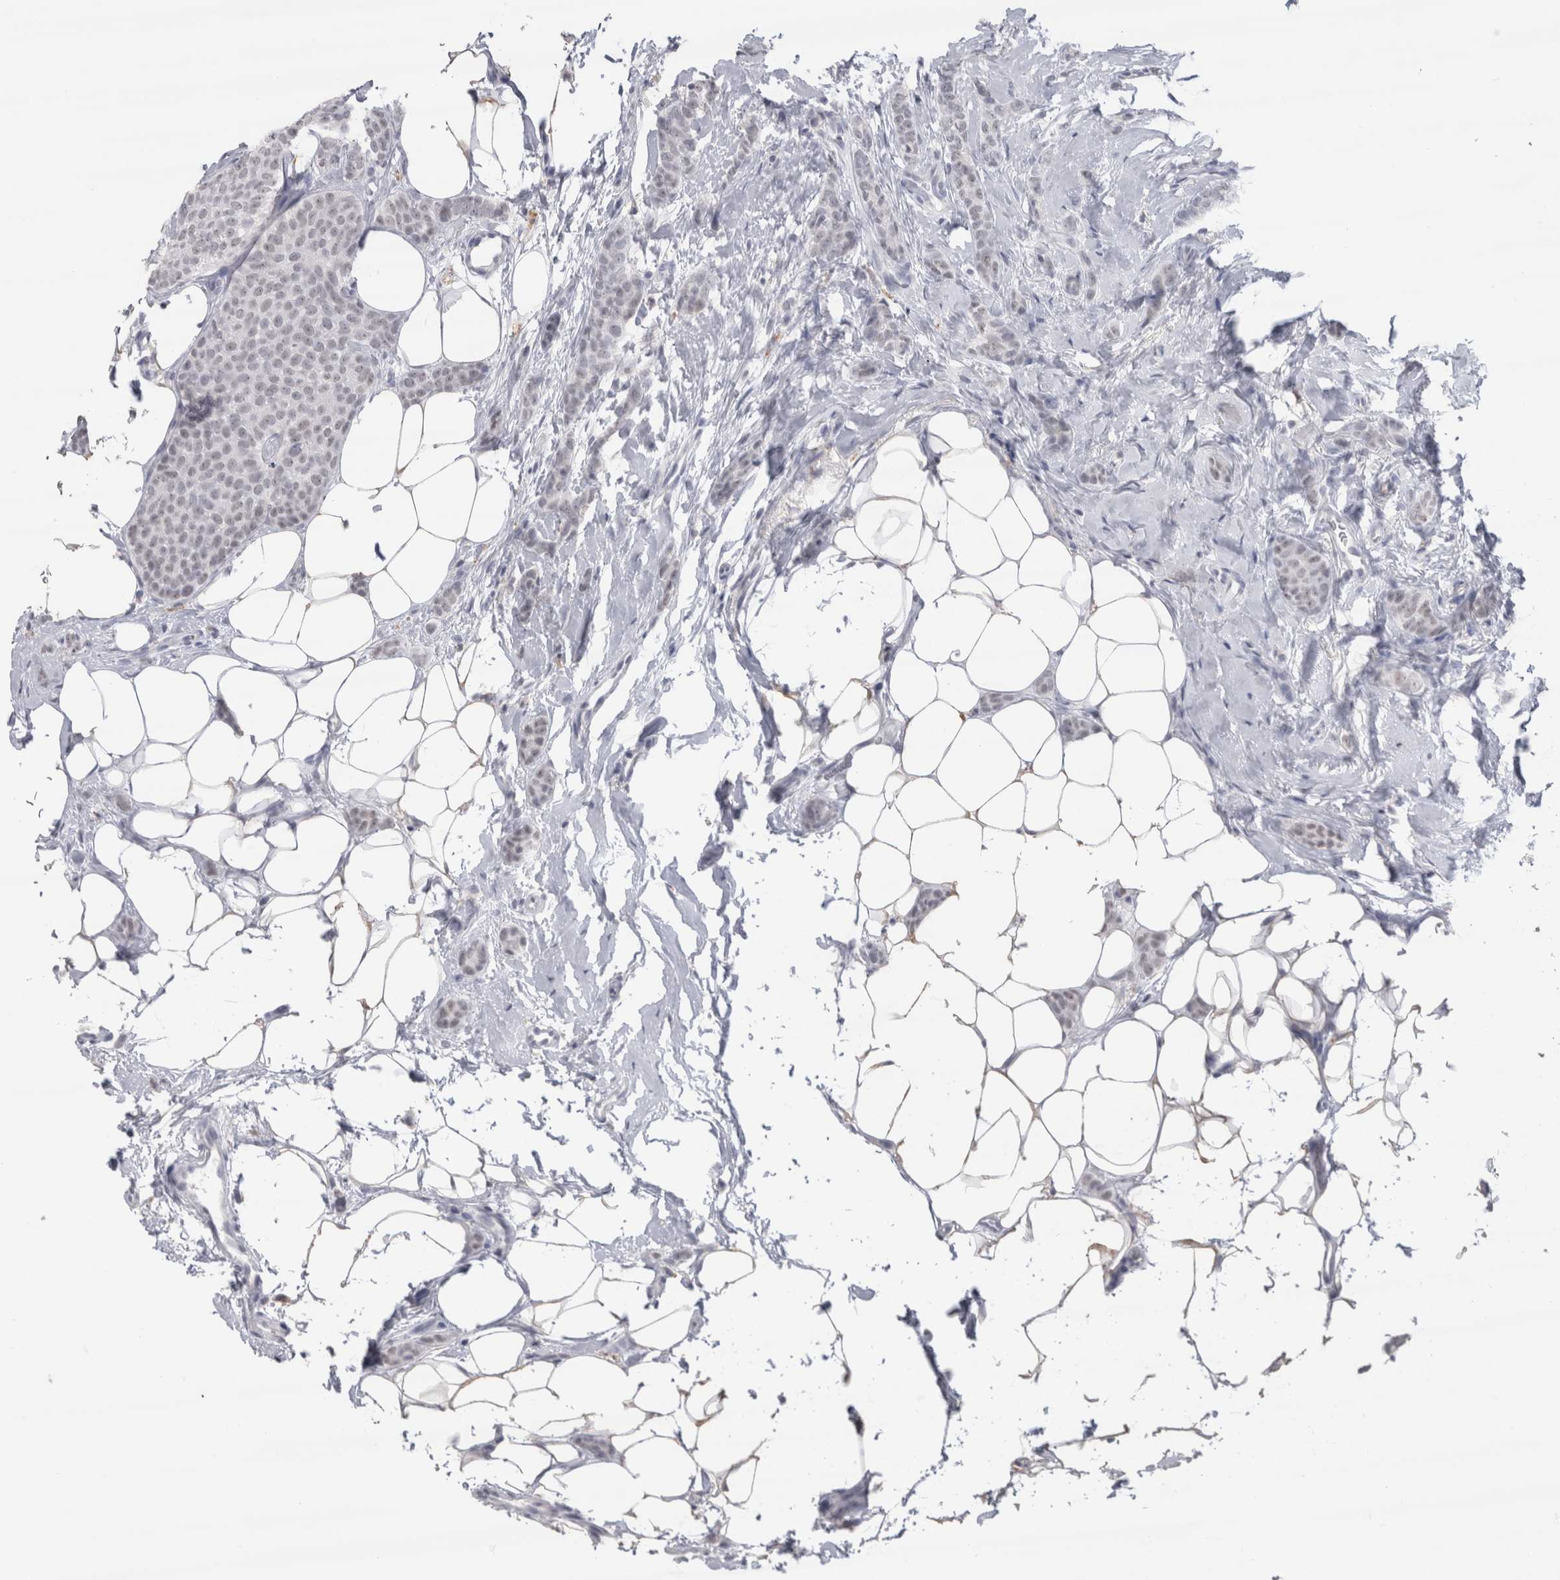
{"staining": {"intensity": "weak", "quantity": ">75%", "location": "nuclear"}, "tissue": "breast cancer", "cell_type": "Tumor cells", "image_type": "cancer", "snomed": [{"axis": "morphology", "description": "Lobular carcinoma"}, {"axis": "topography", "description": "Skin"}, {"axis": "topography", "description": "Breast"}], "caption": "The photomicrograph exhibits a brown stain indicating the presence of a protein in the nuclear of tumor cells in breast cancer (lobular carcinoma).", "gene": "CDH17", "patient": {"sex": "female", "age": 46}}